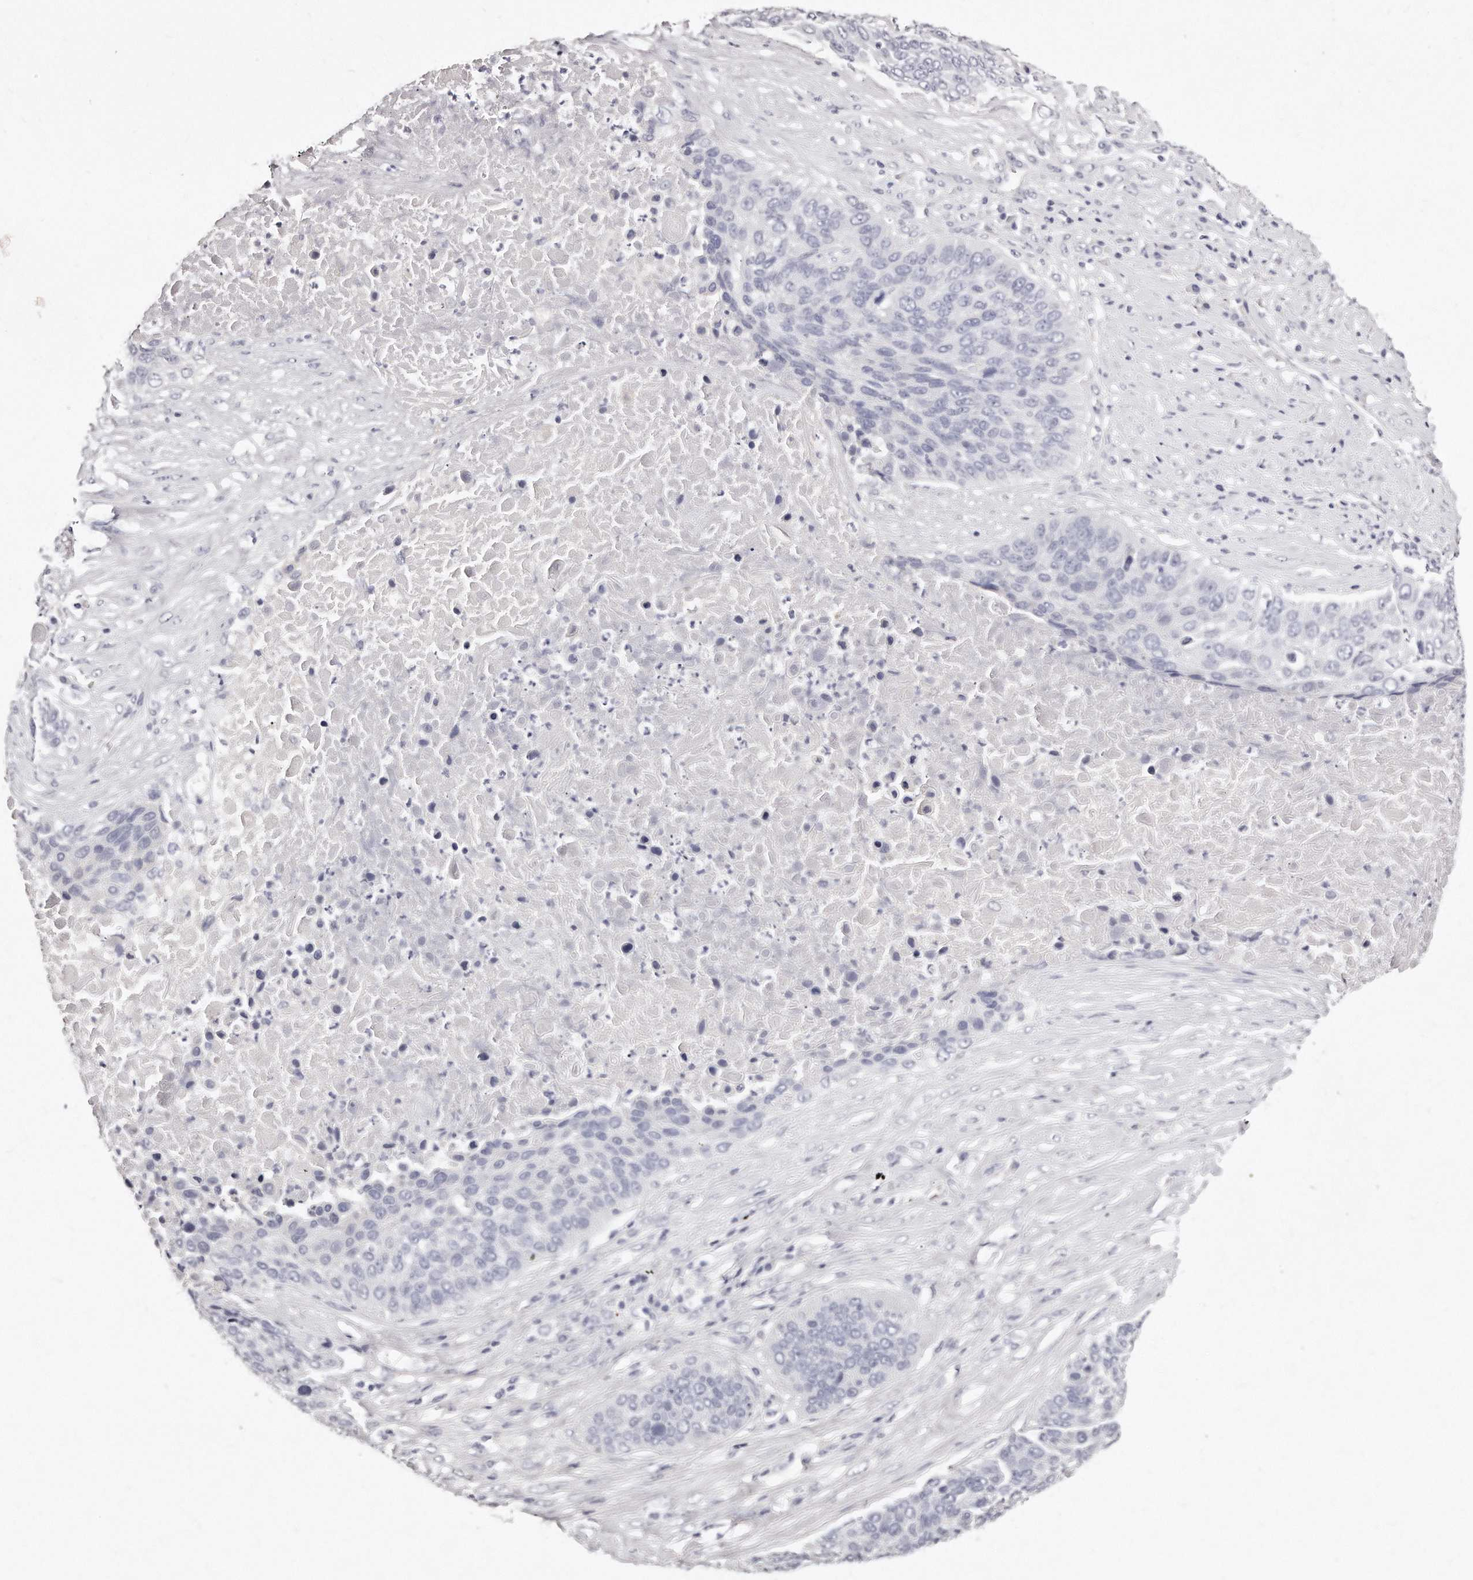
{"staining": {"intensity": "negative", "quantity": "none", "location": "none"}, "tissue": "lung cancer", "cell_type": "Tumor cells", "image_type": "cancer", "snomed": [{"axis": "morphology", "description": "Squamous cell carcinoma, NOS"}, {"axis": "topography", "description": "Lung"}], "caption": "DAB (3,3'-diaminobenzidine) immunohistochemical staining of lung cancer exhibits no significant staining in tumor cells.", "gene": "GDA", "patient": {"sex": "male", "age": 66}}